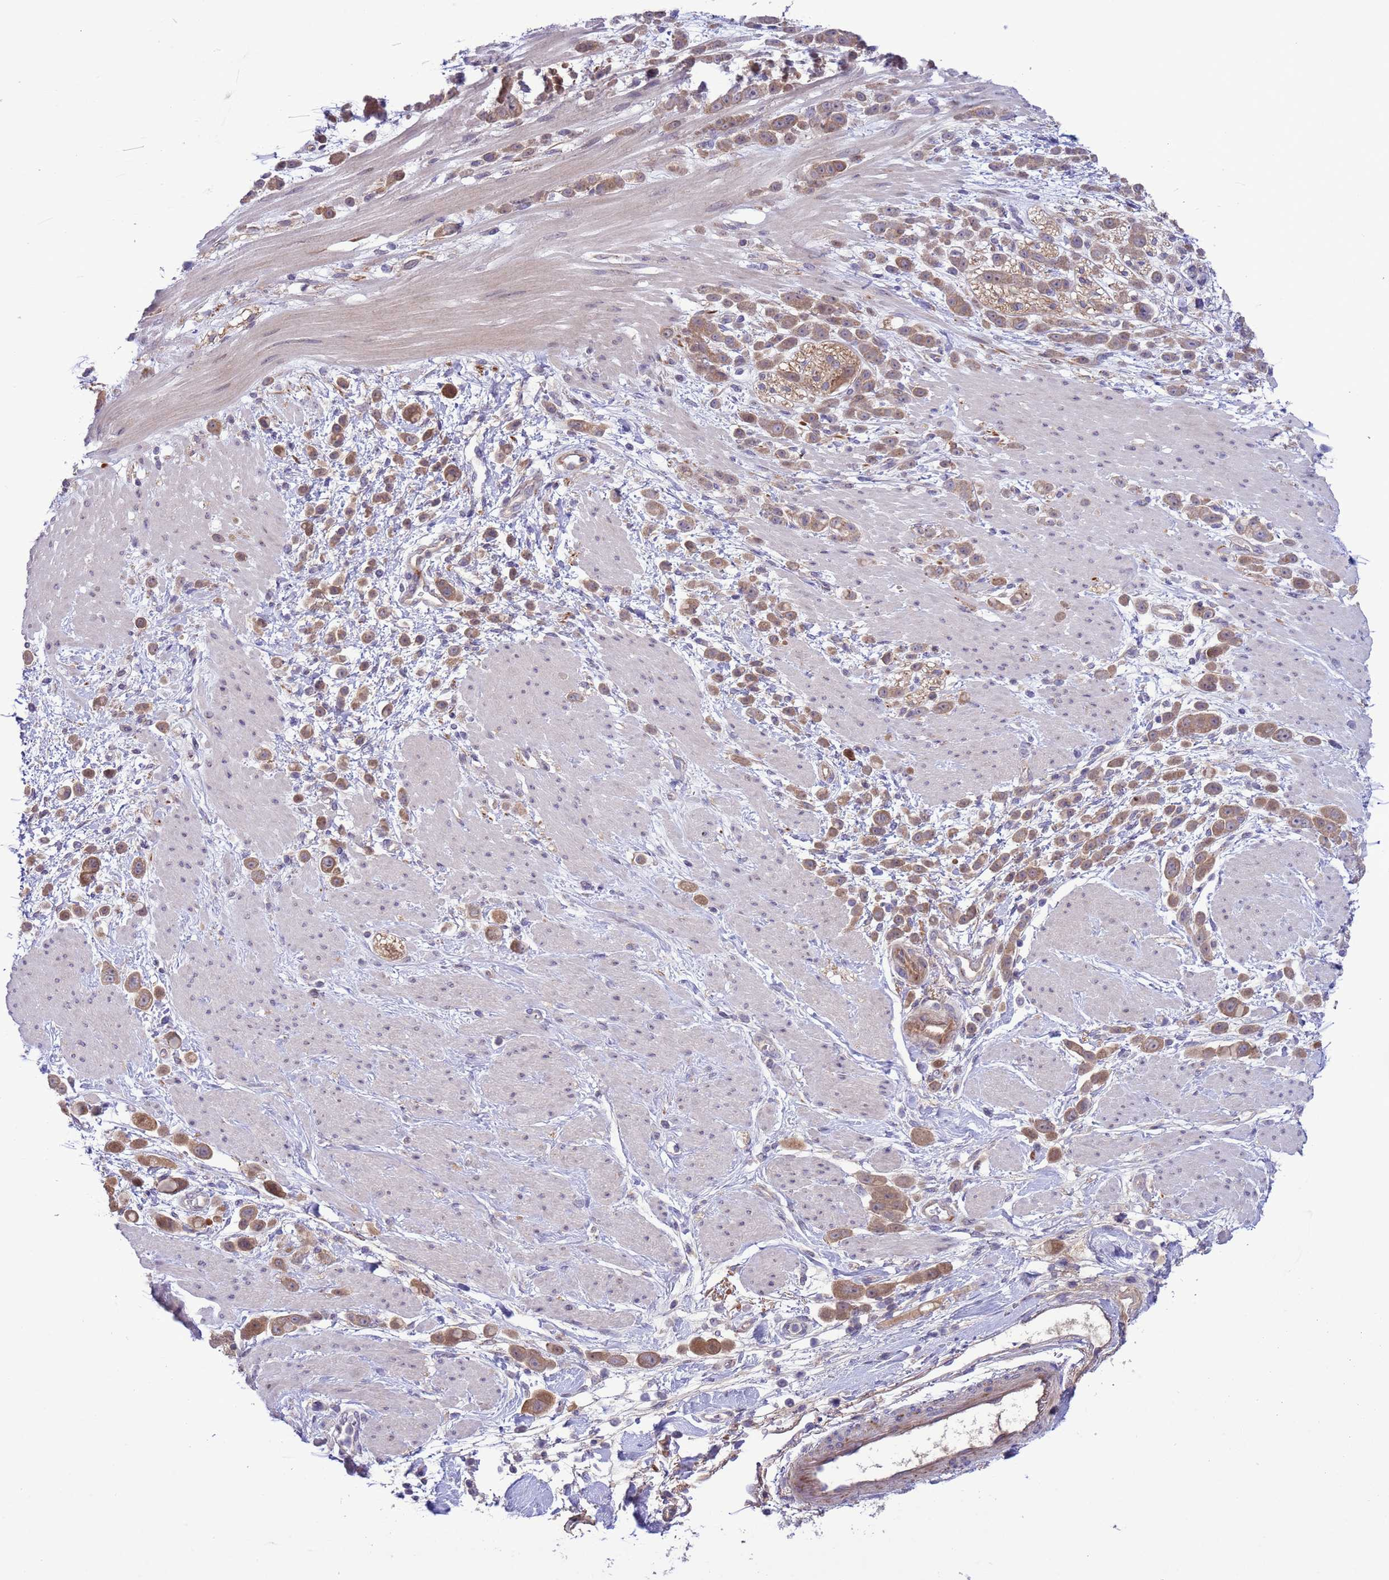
{"staining": {"intensity": "moderate", "quantity": ">75%", "location": "cytoplasmic/membranous"}, "tissue": "pancreatic cancer", "cell_type": "Tumor cells", "image_type": "cancer", "snomed": [{"axis": "morphology", "description": "Normal tissue, NOS"}, {"axis": "morphology", "description": "Adenocarcinoma, NOS"}, {"axis": "topography", "description": "Pancreas"}], "caption": "IHC (DAB) staining of pancreatic cancer (adenocarcinoma) displays moderate cytoplasmic/membranous protein expression in approximately >75% of tumor cells.", "gene": "GJA10", "patient": {"sex": "female", "age": 64}}